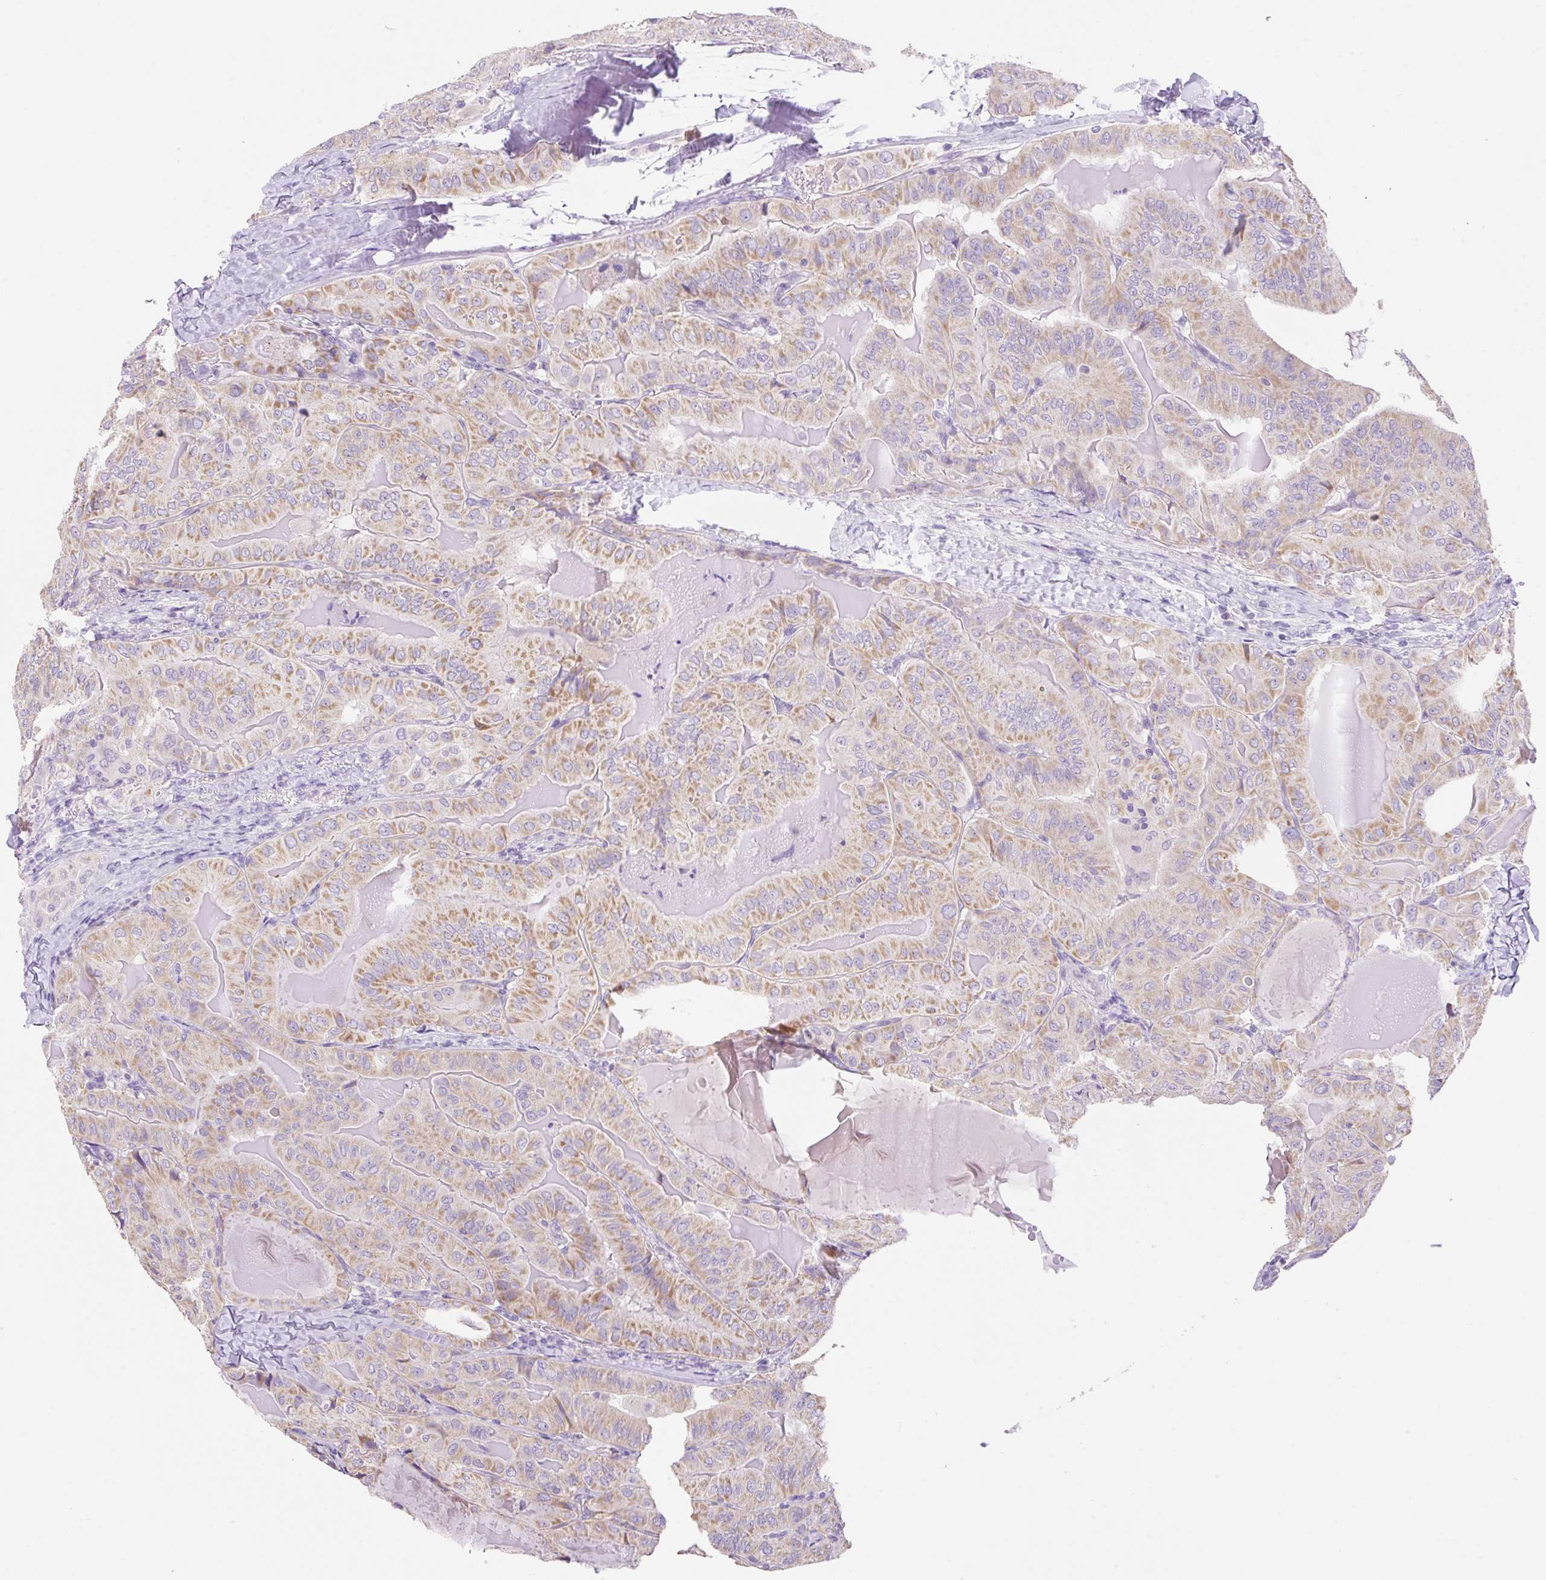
{"staining": {"intensity": "moderate", "quantity": ">75%", "location": "cytoplasmic/membranous"}, "tissue": "thyroid cancer", "cell_type": "Tumor cells", "image_type": "cancer", "snomed": [{"axis": "morphology", "description": "Papillary adenocarcinoma, NOS"}, {"axis": "topography", "description": "Thyroid gland"}], "caption": "Tumor cells display medium levels of moderate cytoplasmic/membranous expression in about >75% of cells in thyroid papillary adenocarcinoma.", "gene": "NDST3", "patient": {"sex": "female", "age": 68}}